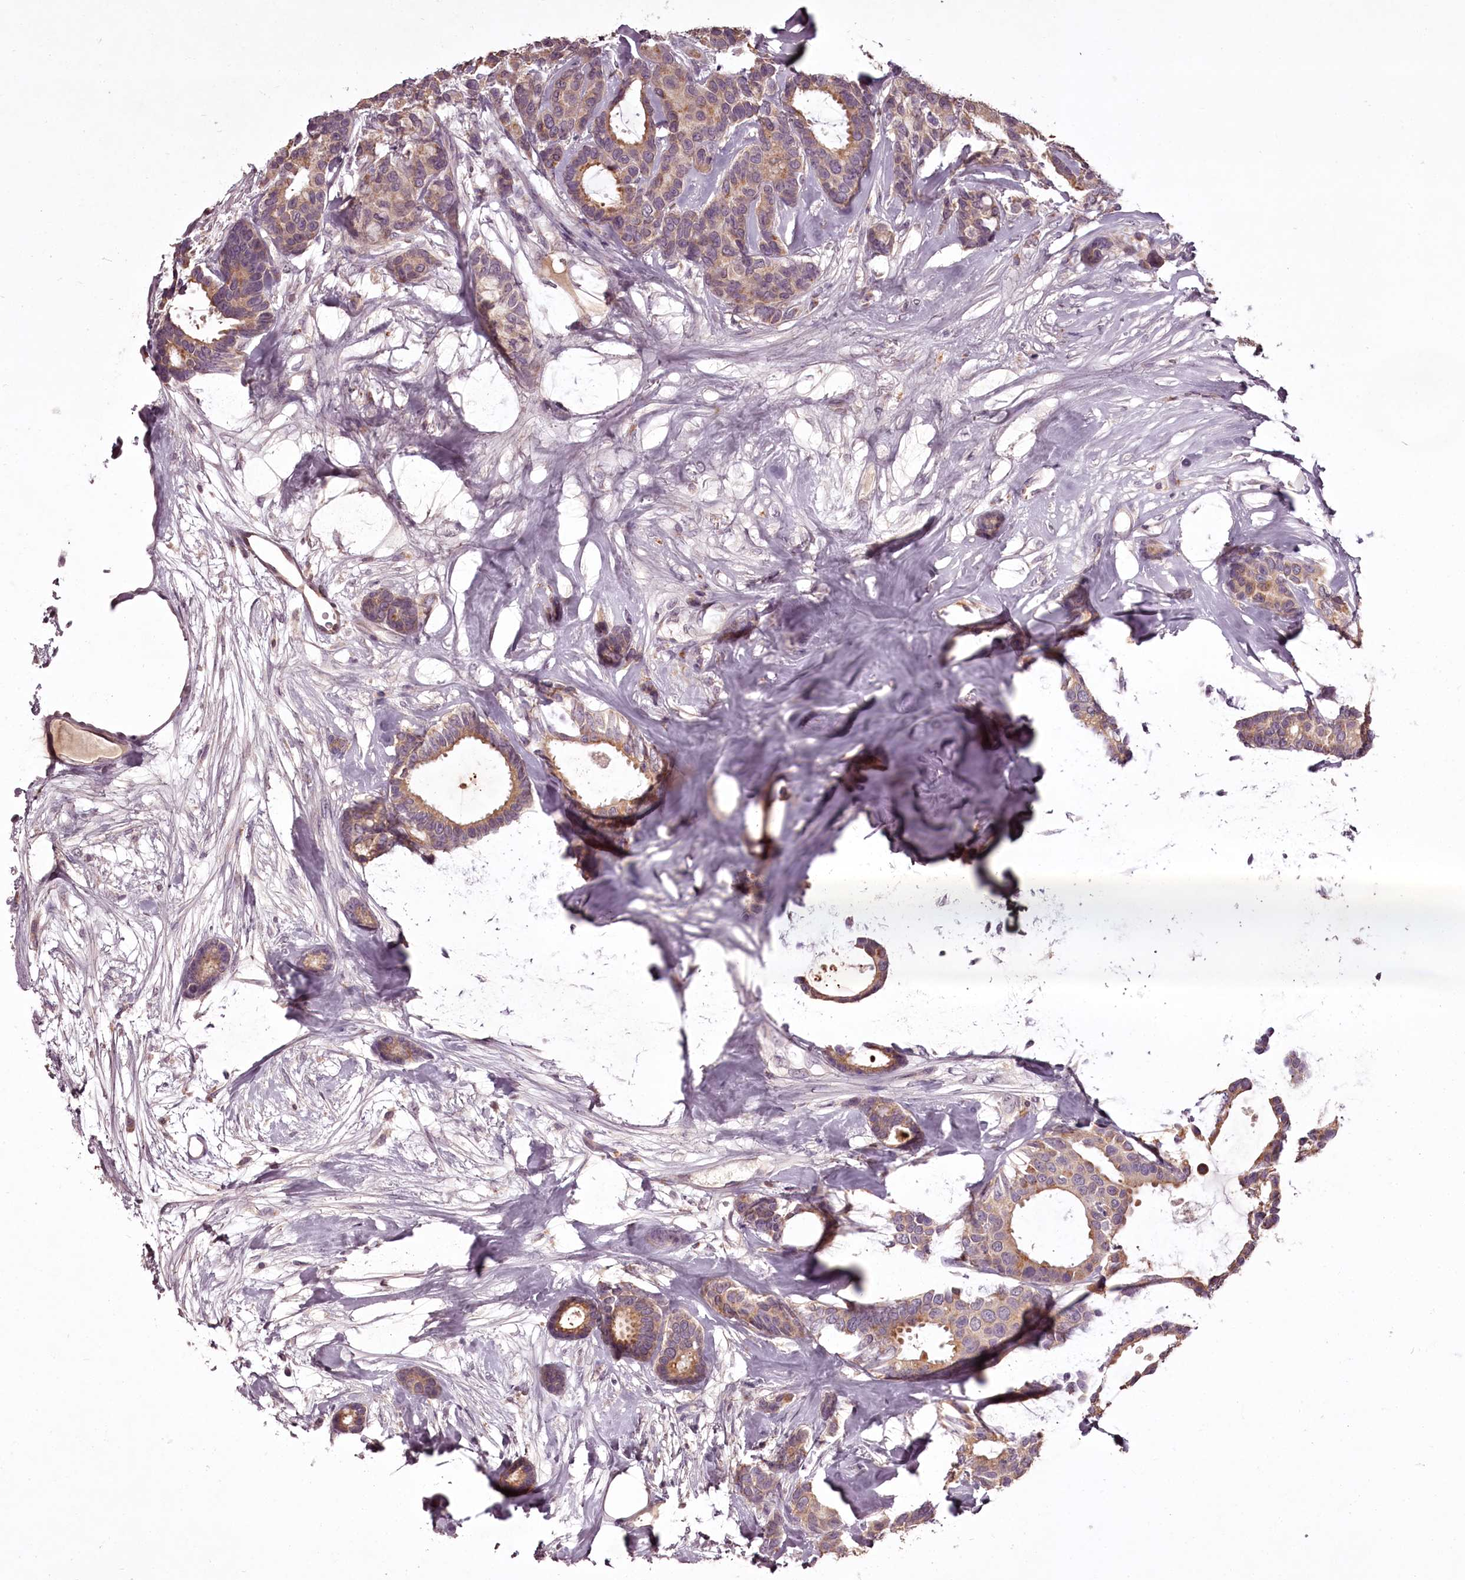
{"staining": {"intensity": "moderate", "quantity": "25%-75%", "location": "cytoplasmic/membranous"}, "tissue": "breast cancer", "cell_type": "Tumor cells", "image_type": "cancer", "snomed": [{"axis": "morphology", "description": "Duct carcinoma"}, {"axis": "topography", "description": "Breast"}], "caption": "Moderate cytoplasmic/membranous expression for a protein is present in approximately 25%-75% of tumor cells of intraductal carcinoma (breast) using immunohistochemistry.", "gene": "RBMXL2", "patient": {"sex": "female", "age": 87}}